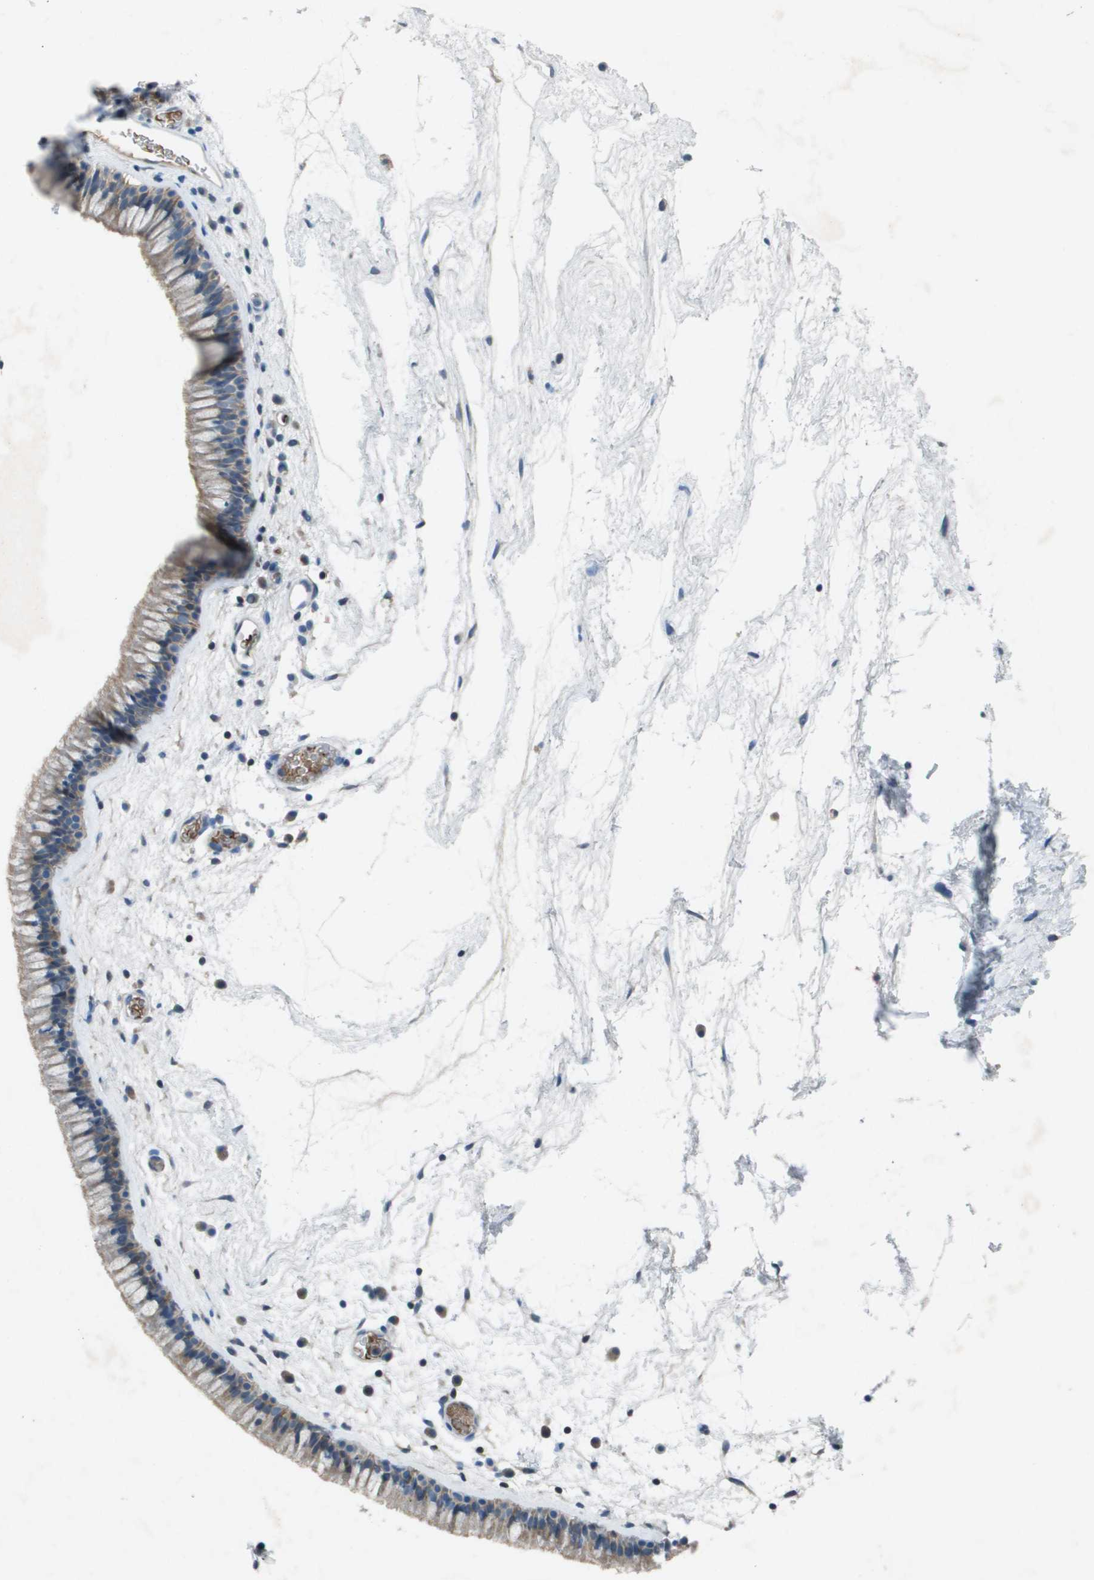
{"staining": {"intensity": "weak", "quantity": "25%-75%", "location": "cytoplasmic/membranous"}, "tissue": "nasopharynx", "cell_type": "Respiratory epithelial cells", "image_type": "normal", "snomed": [{"axis": "morphology", "description": "Normal tissue, NOS"}, {"axis": "morphology", "description": "Inflammation, NOS"}, {"axis": "topography", "description": "Nasopharynx"}], "caption": "Protein analysis of unremarkable nasopharynx reveals weak cytoplasmic/membranous expression in about 25%-75% of respiratory epithelial cells.", "gene": "CAMK4", "patient": {"sex": "male", "age": 48}}